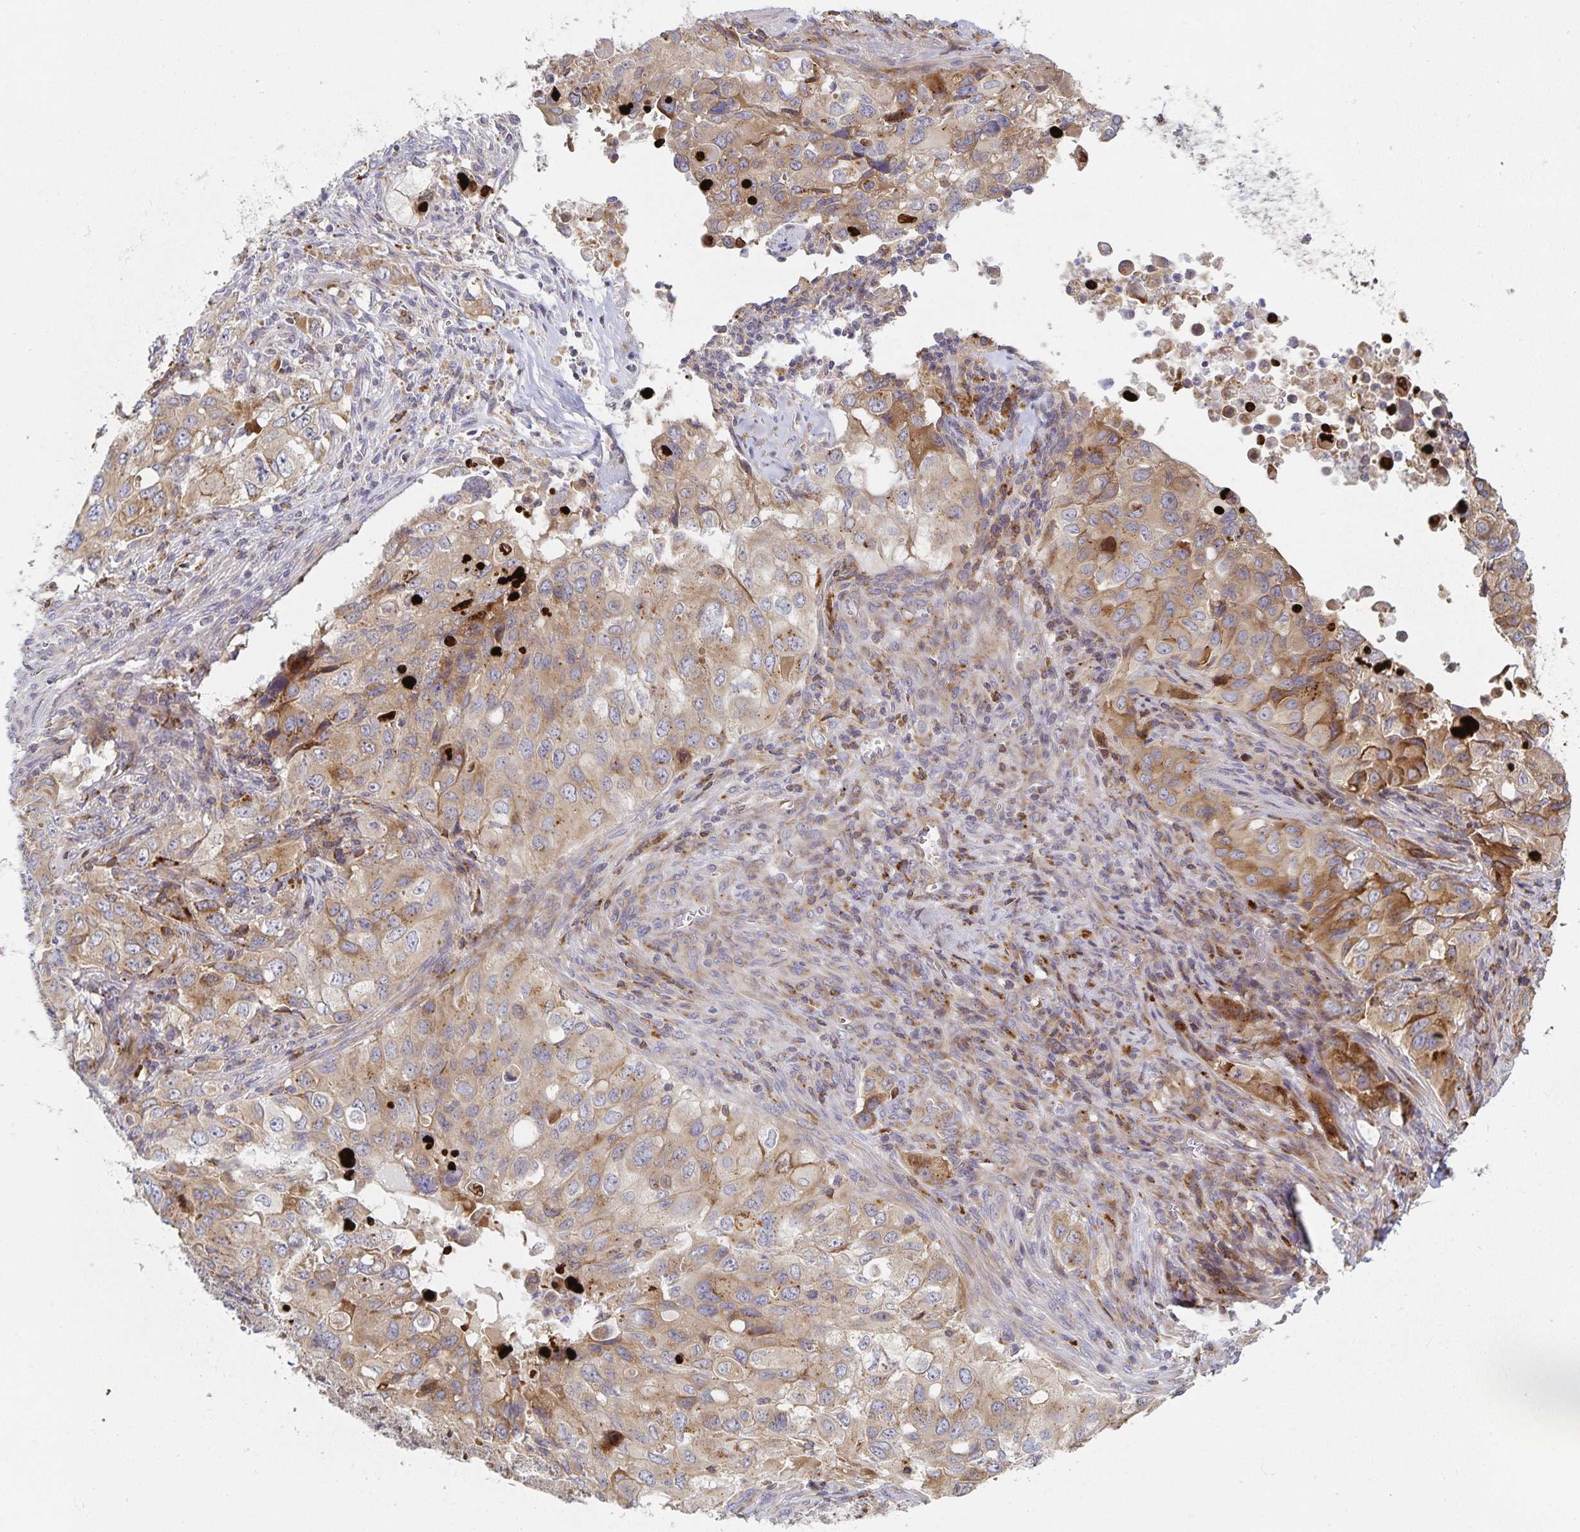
{"staining": {"intensity": "weak", "quantity": "25%-75%", "location": "cytoplasmic/membranous"}, "tissue": "lung cancer", "cell_type": "Tumor cells", "image_type": "cancer", "snomed": [{"axis": "morphology", "description": "Adenocarcinoma, NOS"}, {"axis": "morphology", "description": "Adenocarcinoma, metastatic, NOS"}, {"axis": "topography", "description": "Lymph node"}, {"axis": "topography", "description": "Lung"}], "caption": "A low amount of weak cytoplasmic/membranous staining is seen in approximately 25%-75% of tumor cells in lung cancer (adenocarcinoma) tissue.", "gene": "NOMO1", "patient": {"sex": "female", "age": 42}}